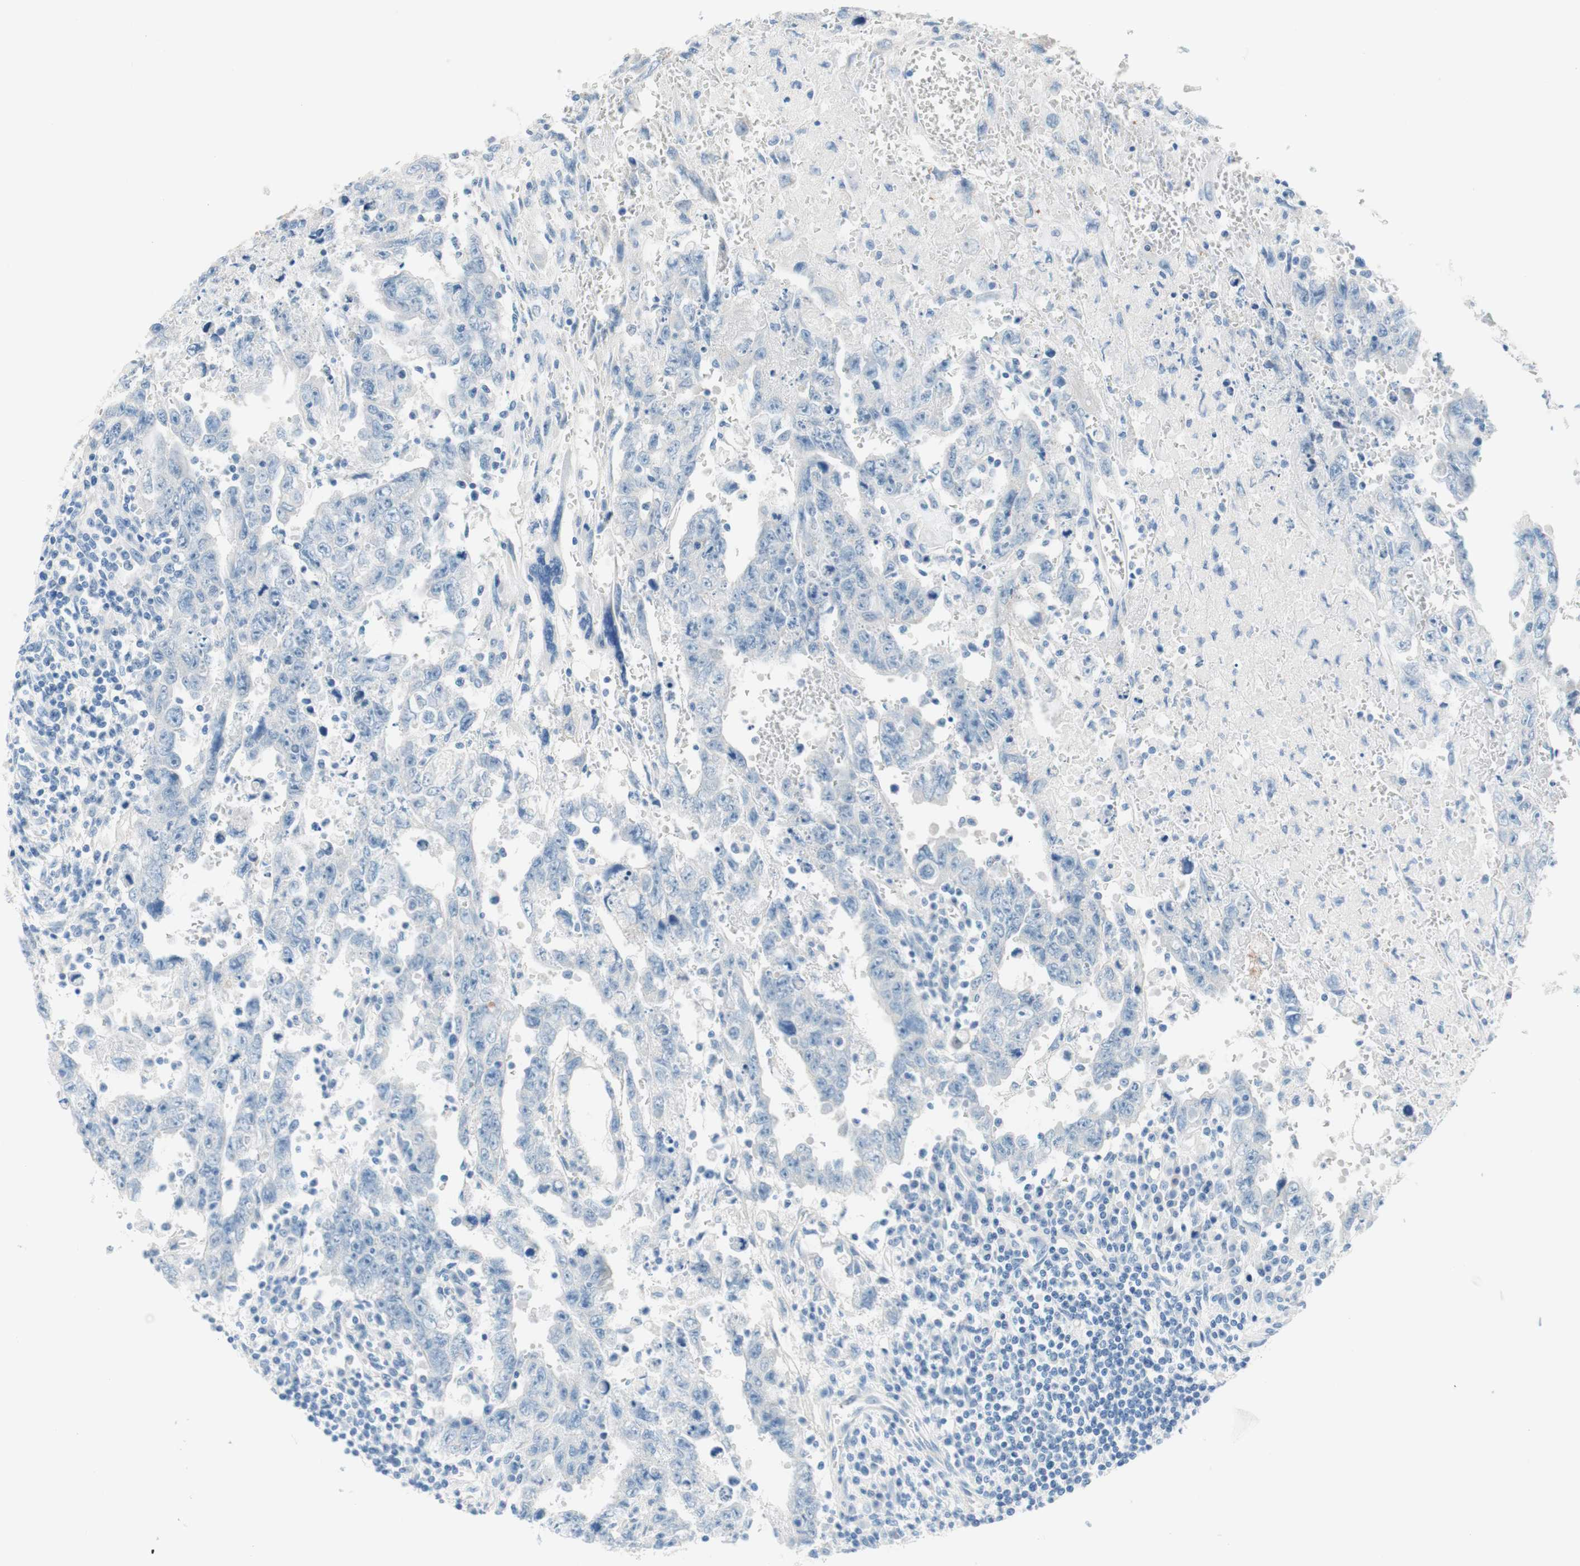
{"staining": {"intensity": "negative", "quantity": "none", "location": "none"}, "tissue": "testis cancer", "cell_type": "Tumor cells", "image_type": "cancer", "snomed": [{"axis": "morphology", "description": "Carcinoma, Embryonal, NOS"}, {"axis": "topography", "description": "Testis"}], "caption": "A micrograph of human testis cancer is negative for staining in tumor cells.", "gene": "PASD1", "patient": {"sex": "male", "age": 28}}